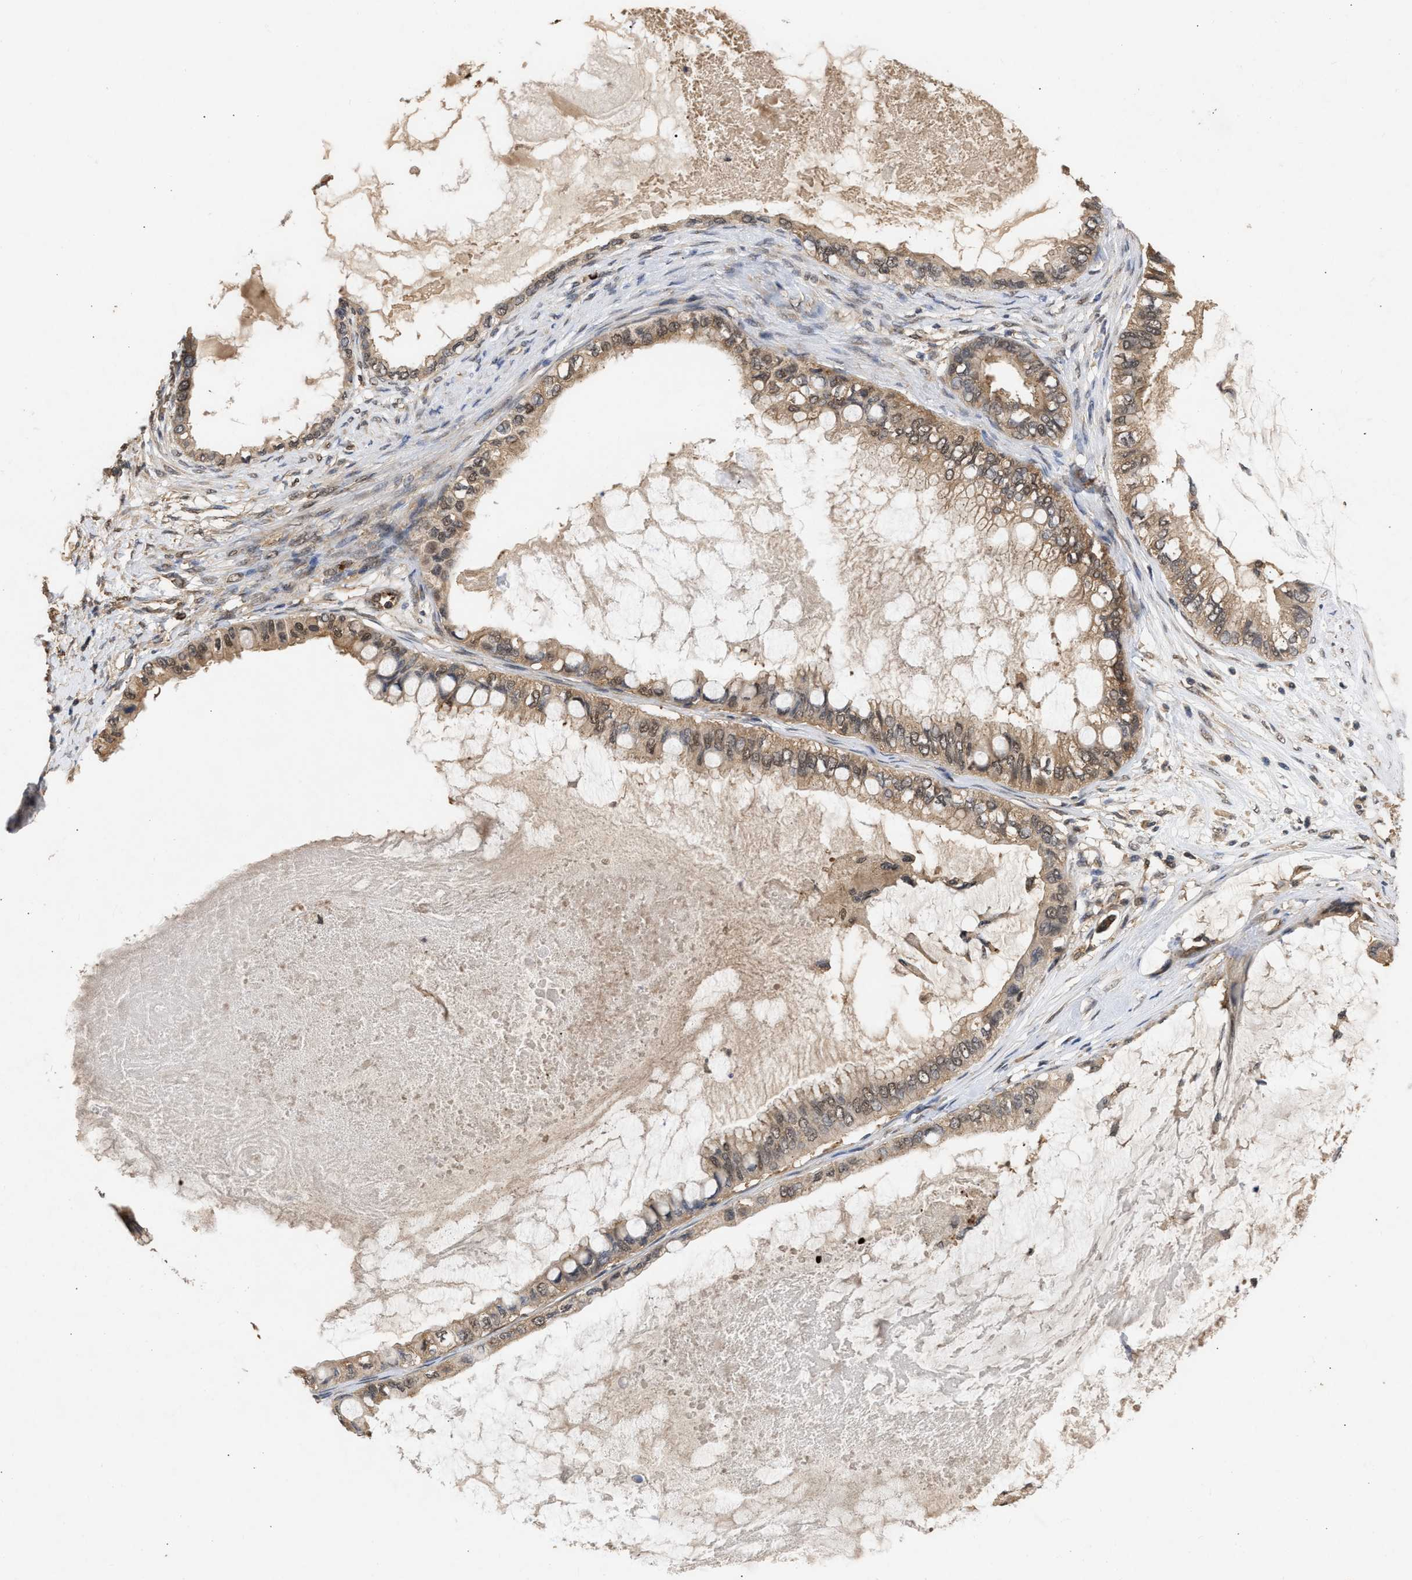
{"staining": {"intensity": "moderate", "quantity": ">75%", "location": "cytoplasmic/membranous,nuclear"}, "tissue": "ovarian cancer", "cell_type": "Tumor cells", "image_type": "cancer", "snomed": [{"axis": "morphology", "description": "Cystadenocarcinoma, mucinous, NOS"}, {"axis": "topography", "description": "Ovary"}], "caption": "High-power microscopy captured an immunohistochemistry photomicrograph of ovarian mucinous cystadenocarcinoma, revealing moderate cytoplasmic/membranous and nuclear positivity in about >75% of tumor cells. (DAB (3,3'-diaminobenzidine) IHC, brown staining for protein, blue staining for nuclei).", "gene": "FITM1", "patient": {"sex": "female", "age": 80}}